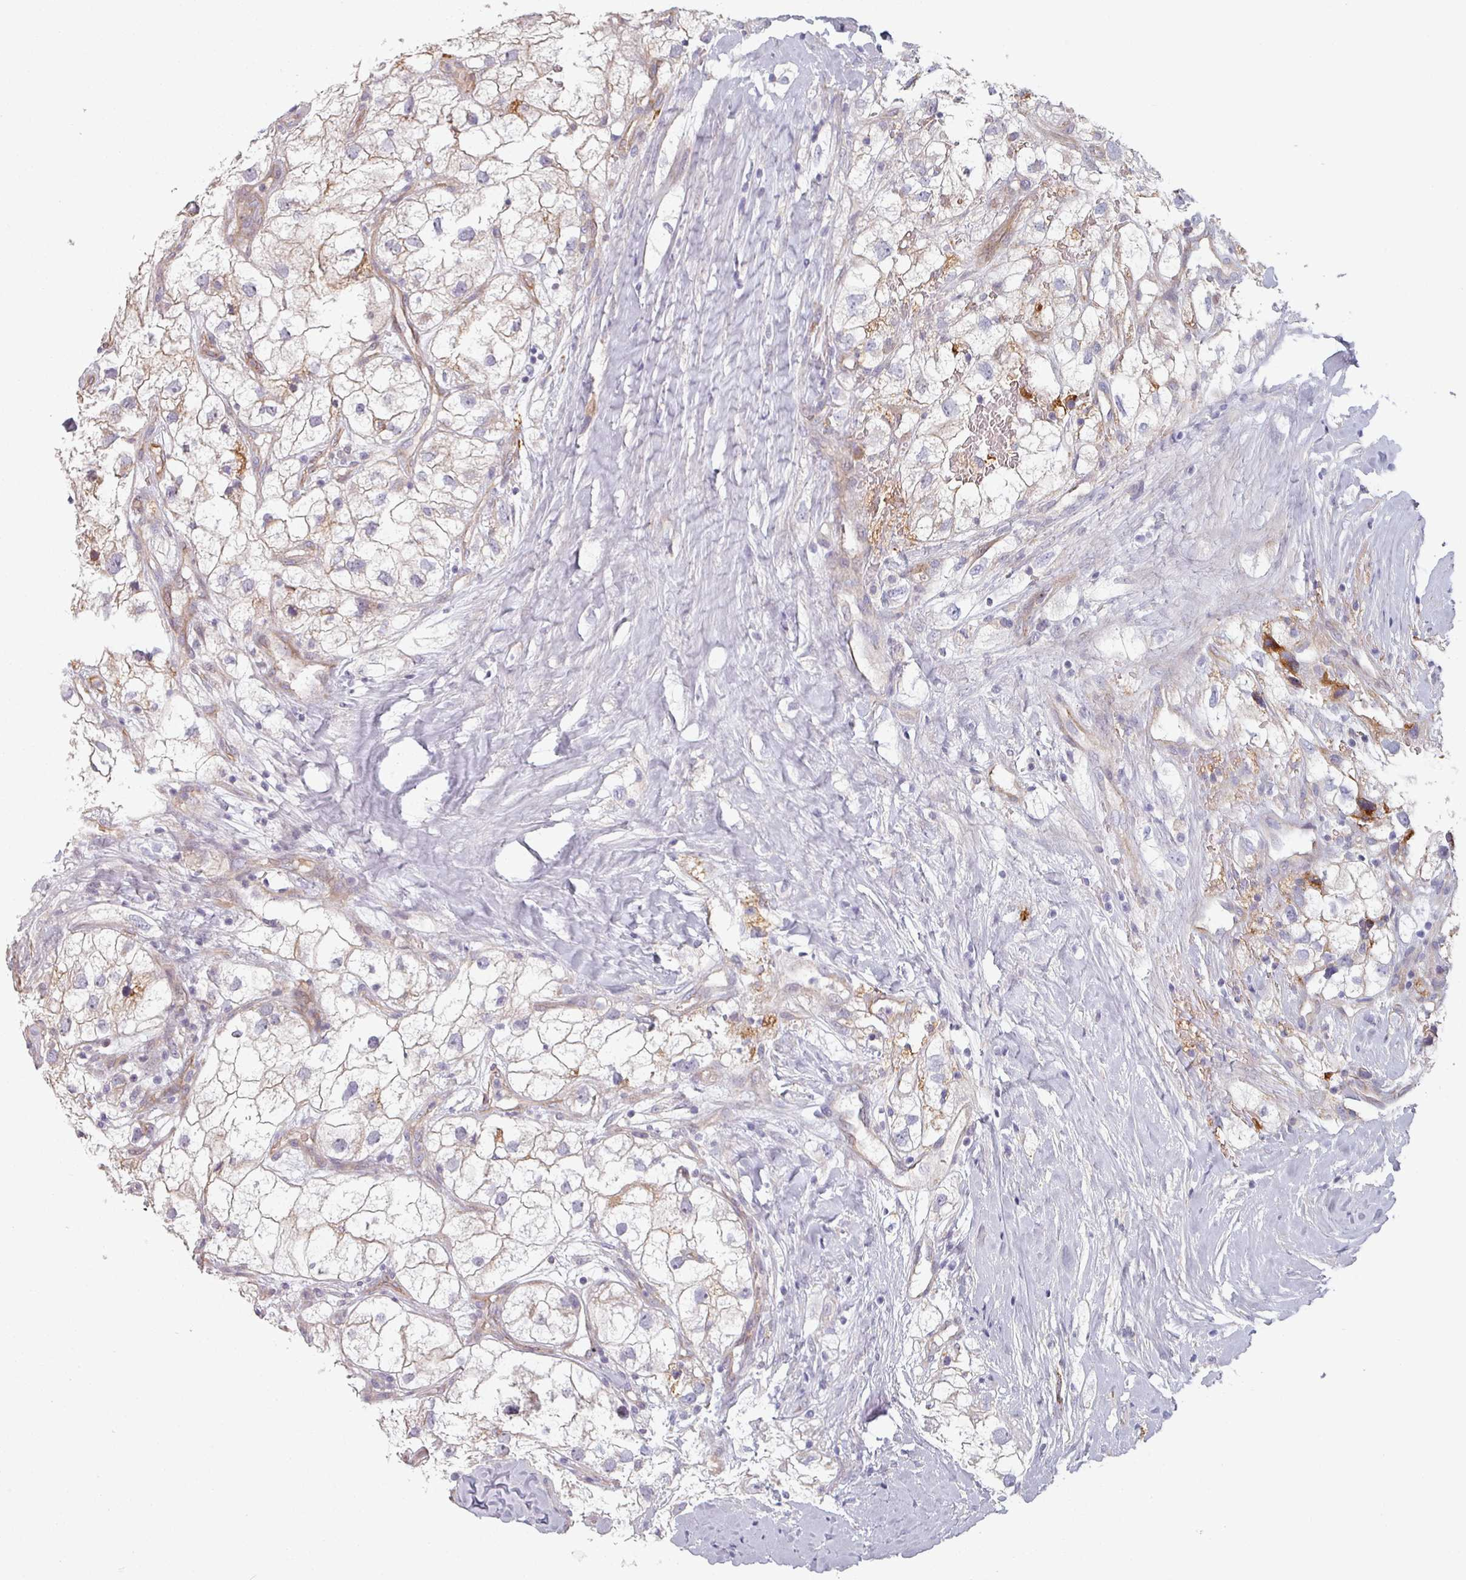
{"staining": {"intensity": "weak", "quantity": "<25%", "location": "cytoplasmic/membranous"}, "tissue": "renal cancer", "cell_type": "Tumor cells", "image_type": "cancer", "snomed": [{"axis": "morphology", "description": "Adenocarcinoma, NOS"}, {"axis": "topography", "description": "Kidney"}], "caption": "Immunohistochemistry (IHC) of adenocarcinoma (renal) shows no expression in tumor cells.", "gene": "C4BPB", "patient": {"sex": "male", "age": 59}}